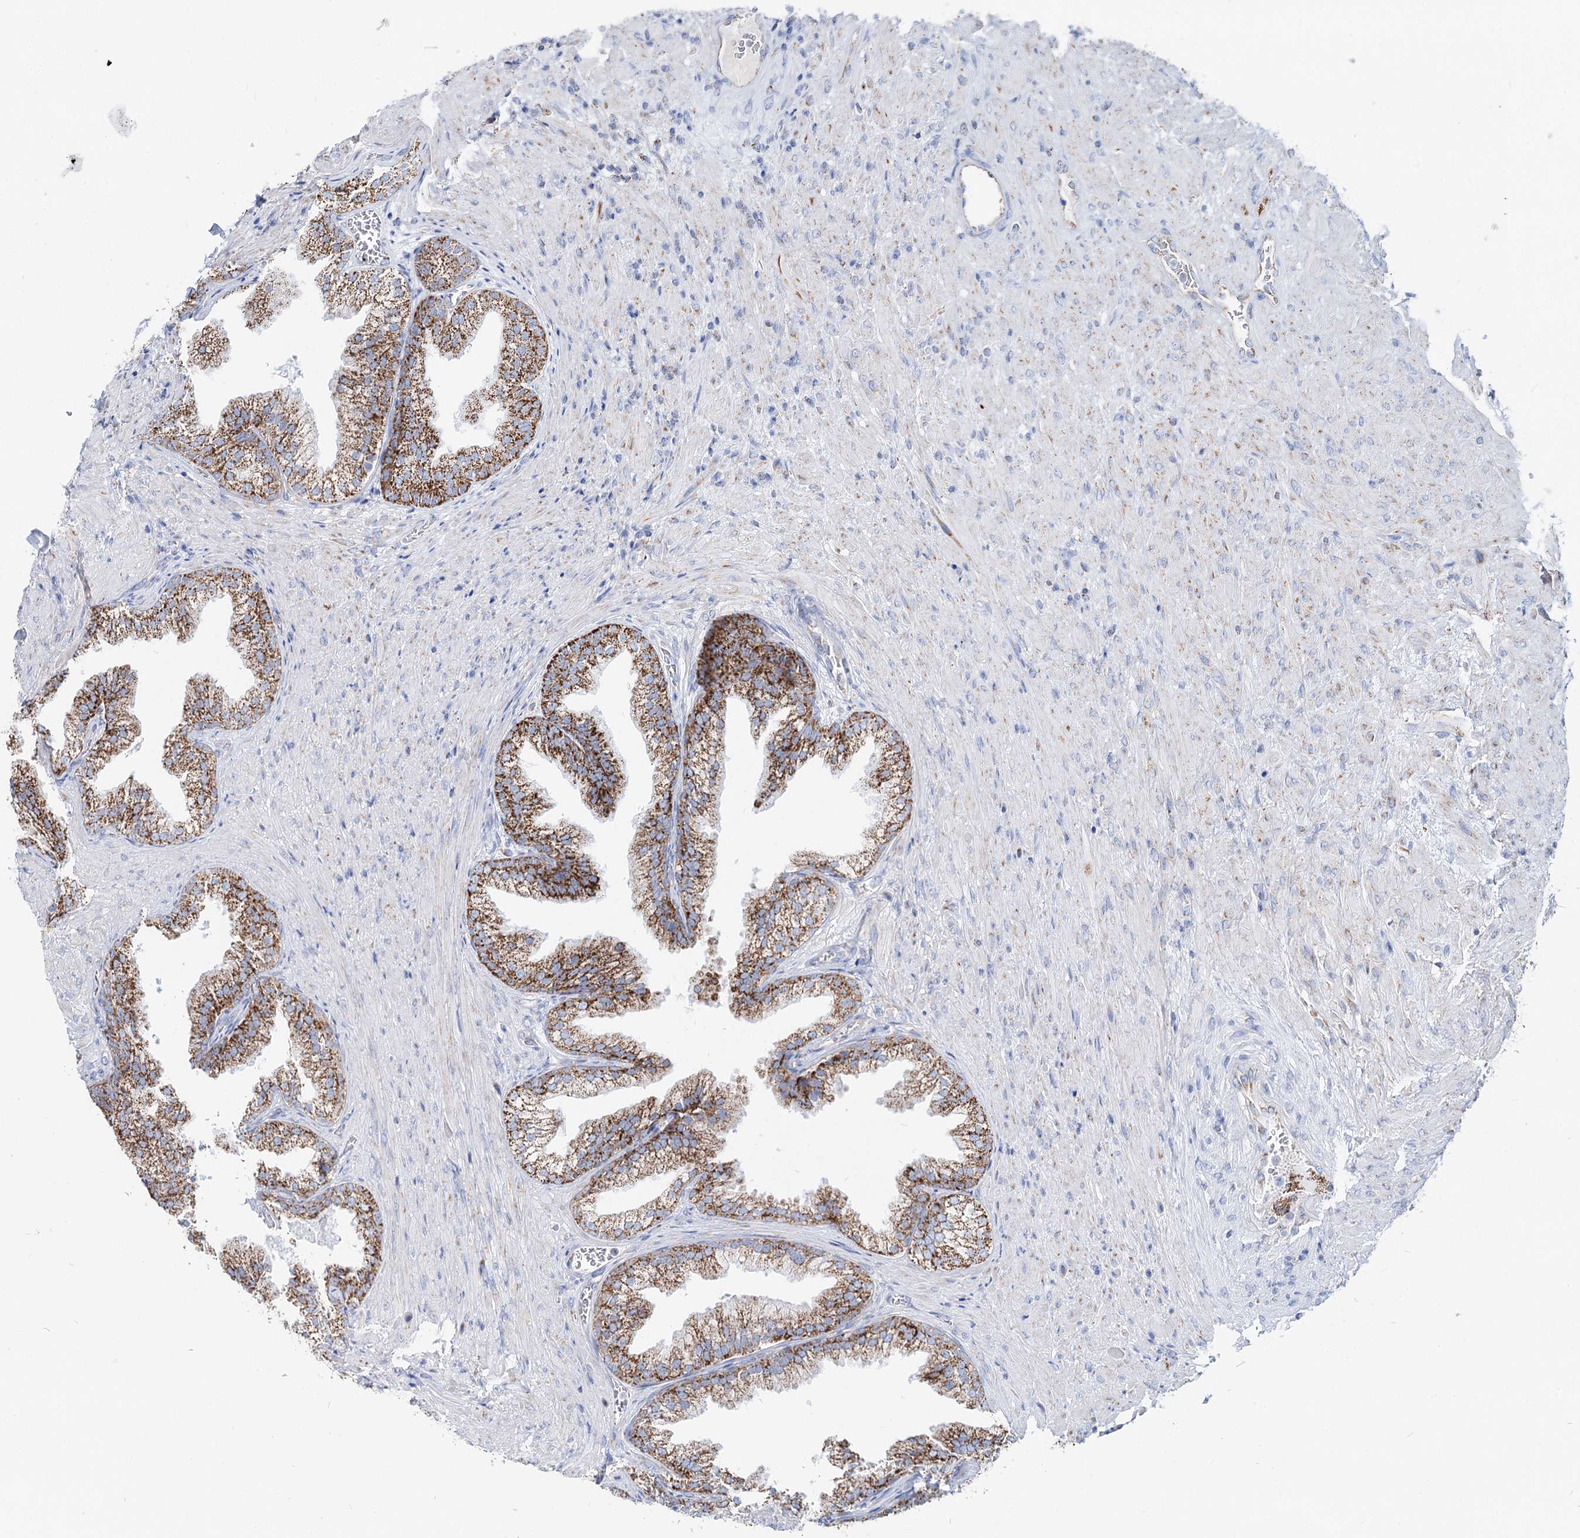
{"staining": {"intensity": "strong", "quantity": ">75%", "location": "cytoplasmic/membranous"}, "tissue": "prostate", "cell_type": "Glandular cells", "image_type": "normal", "snomed": [{"axis": "morphology", "description": "Normal tissue, NOS"}, {"axis": "topography", "description": "Prostate"}], "caption": "Glandular cells show high levels of strong cytoplasmic/membranous staining in about >75% of cells in normal prostate.", "gene": "MCCC2", "patient": {"sex": "male", "age": 76}}